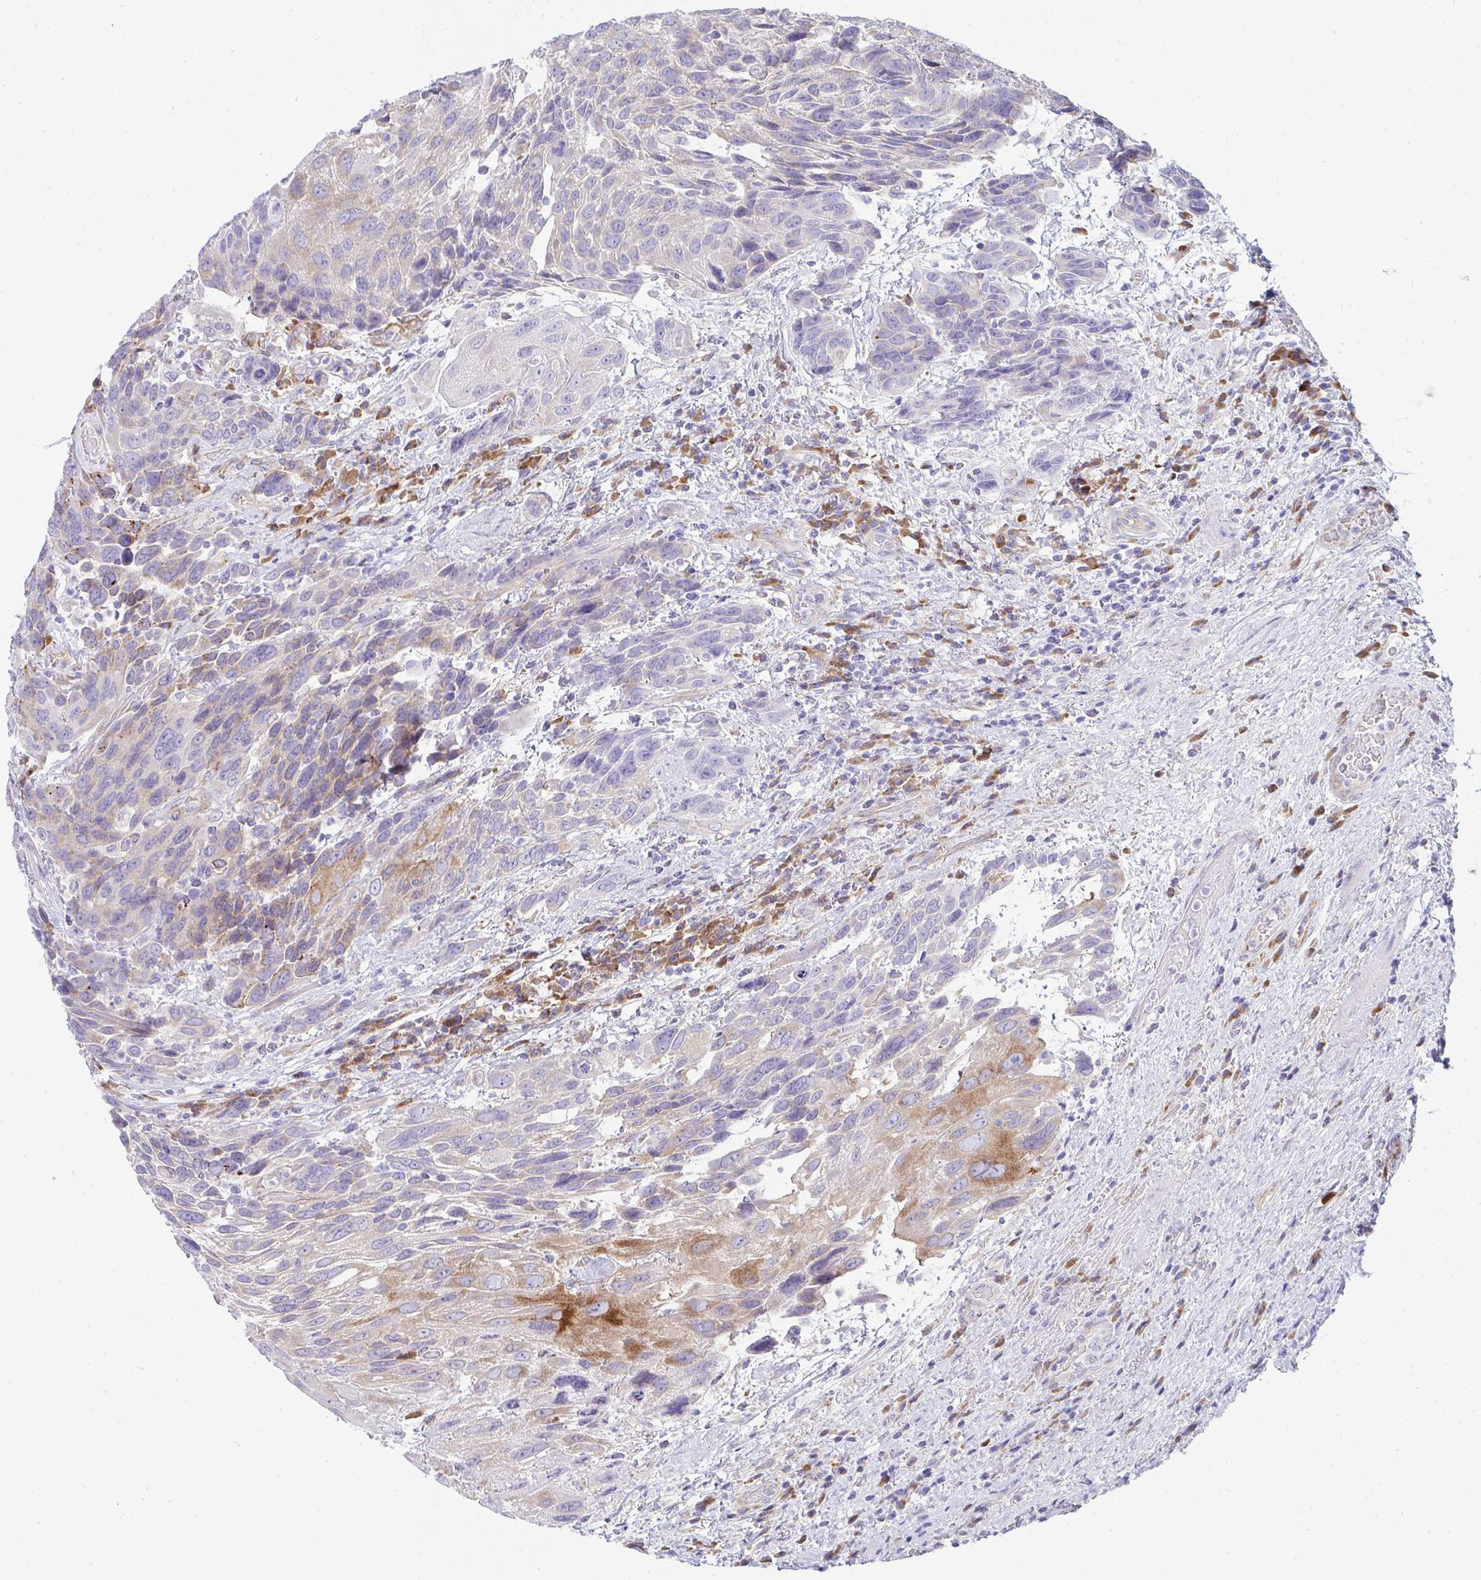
{"staining": {"intensity": "moderate", "quantity": "<25%", "location": "cytoplasmic/membranous"}, "tissue": "urothelial cancer", "cell_type": "Tumor cells", "image_type": "cancer", "snomed": [{"axis": "morphology", "description": "Urothelial carcinoma, High grade"}, {"axis": "topography", "description": "Urinary bladder"}], "caption": "Moderate cytoplasmic/membranous positivity is identified in about <25% of tumor cells in urothelial carcinoma (high-grade). (Stains: DAB (3,3'-diaminobenzidine) in brown, nuclei in blue, Microscopy: brightfield microscopy at high magnification).", "gene": "GAB1", "patient": {"sex": "female", "age": 70}}